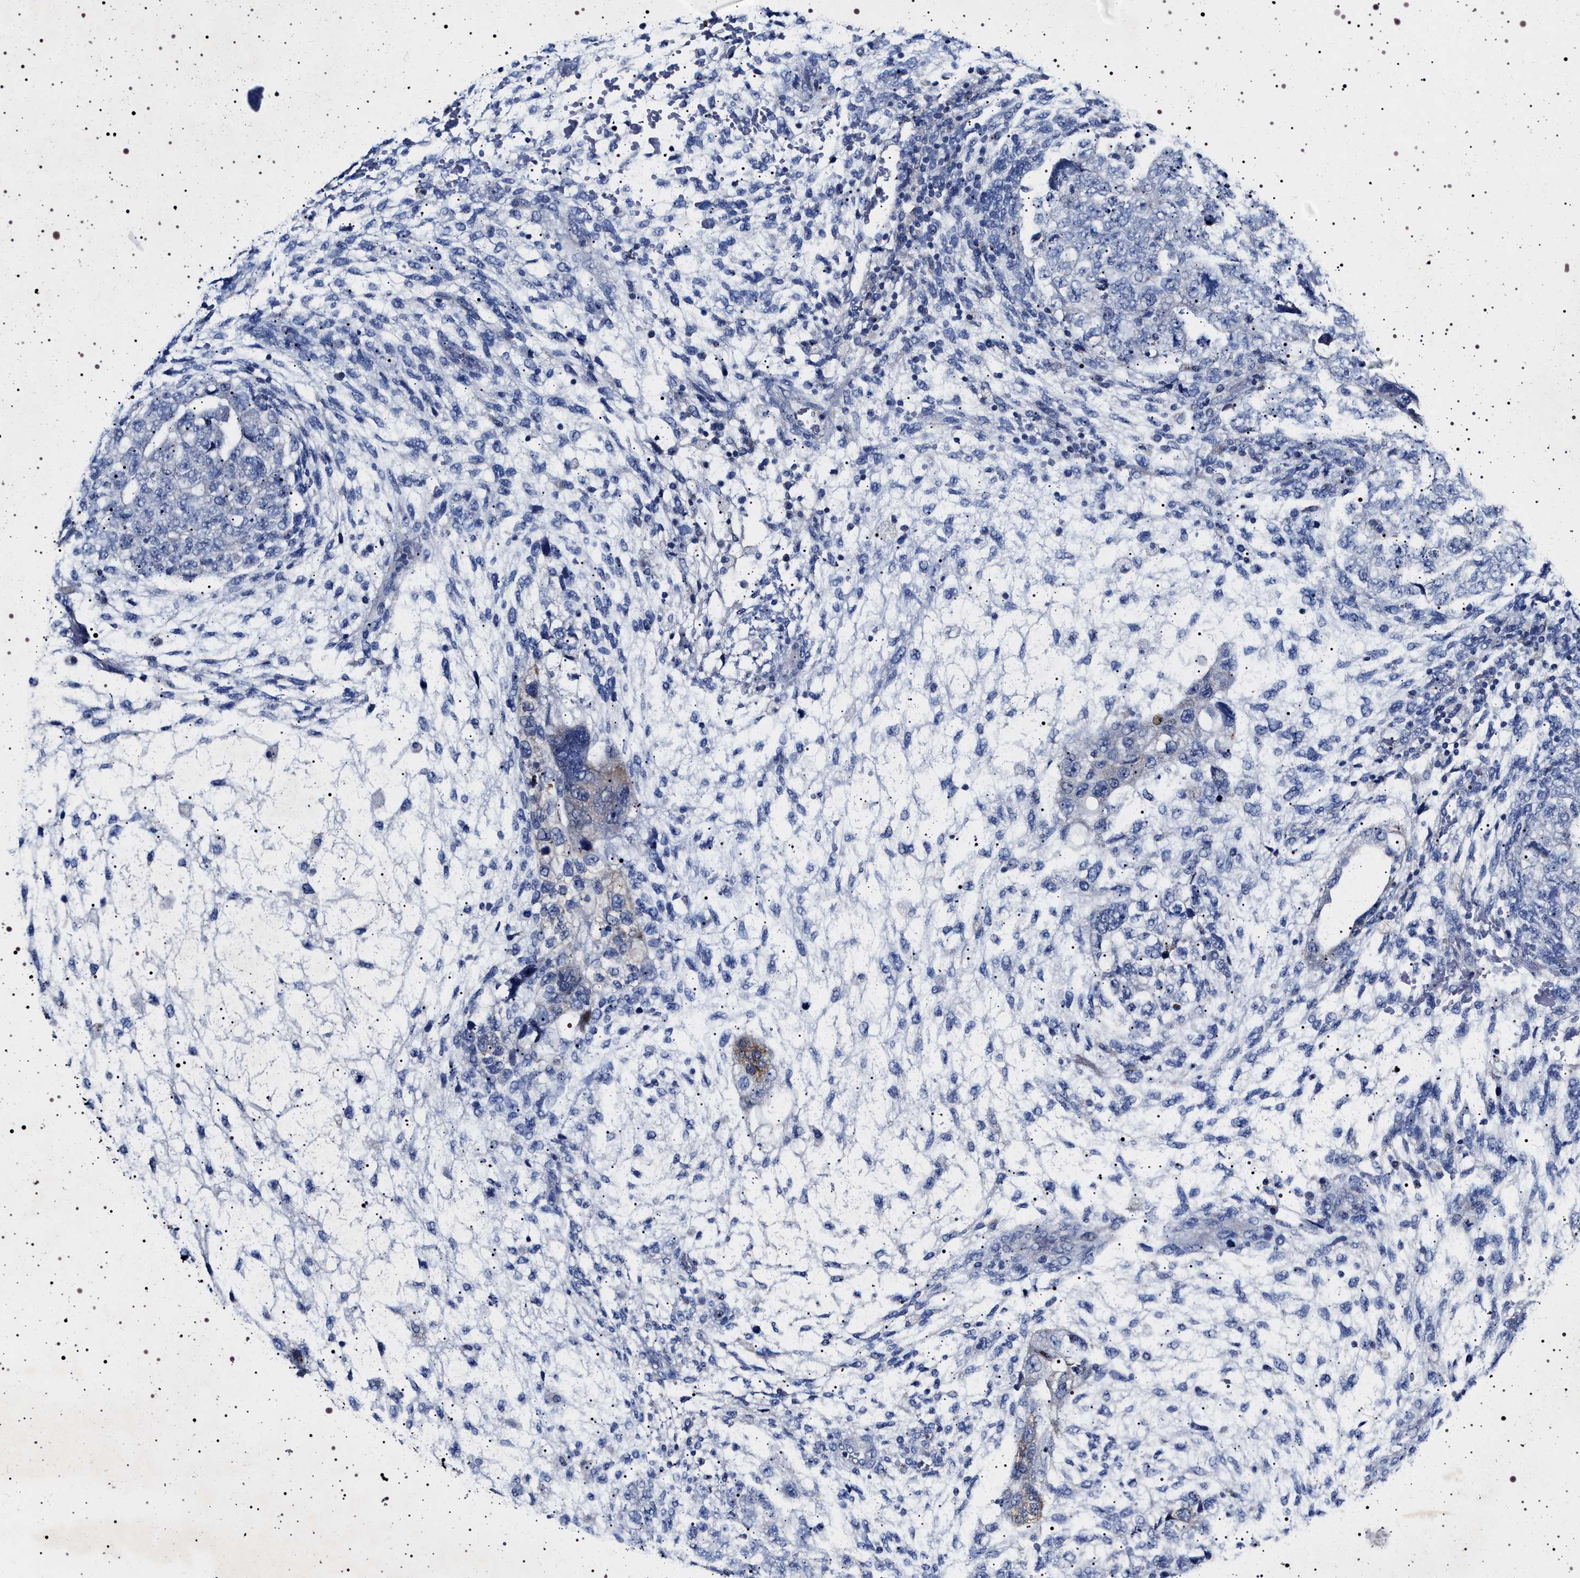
{"staining": {"intensity": "negative", "quantity": "none", "location": "none"}, "tissue": "testis cancer", "cell_type": "Tumor cells", "image_type": "cancer", "snomed": [{"axis": "morphology", "description": "Carcinoma, Embryonal, NOS"}, {"axis": "topography", "description": "Testis"}], "caption": "The immunohistochemistry photomicrograph has no significant expression in tumor cells of embryonal carcinoma (testis) tissue.", "gene": "NAALADL2", "patient": {"sex": "male", "age": 36}}